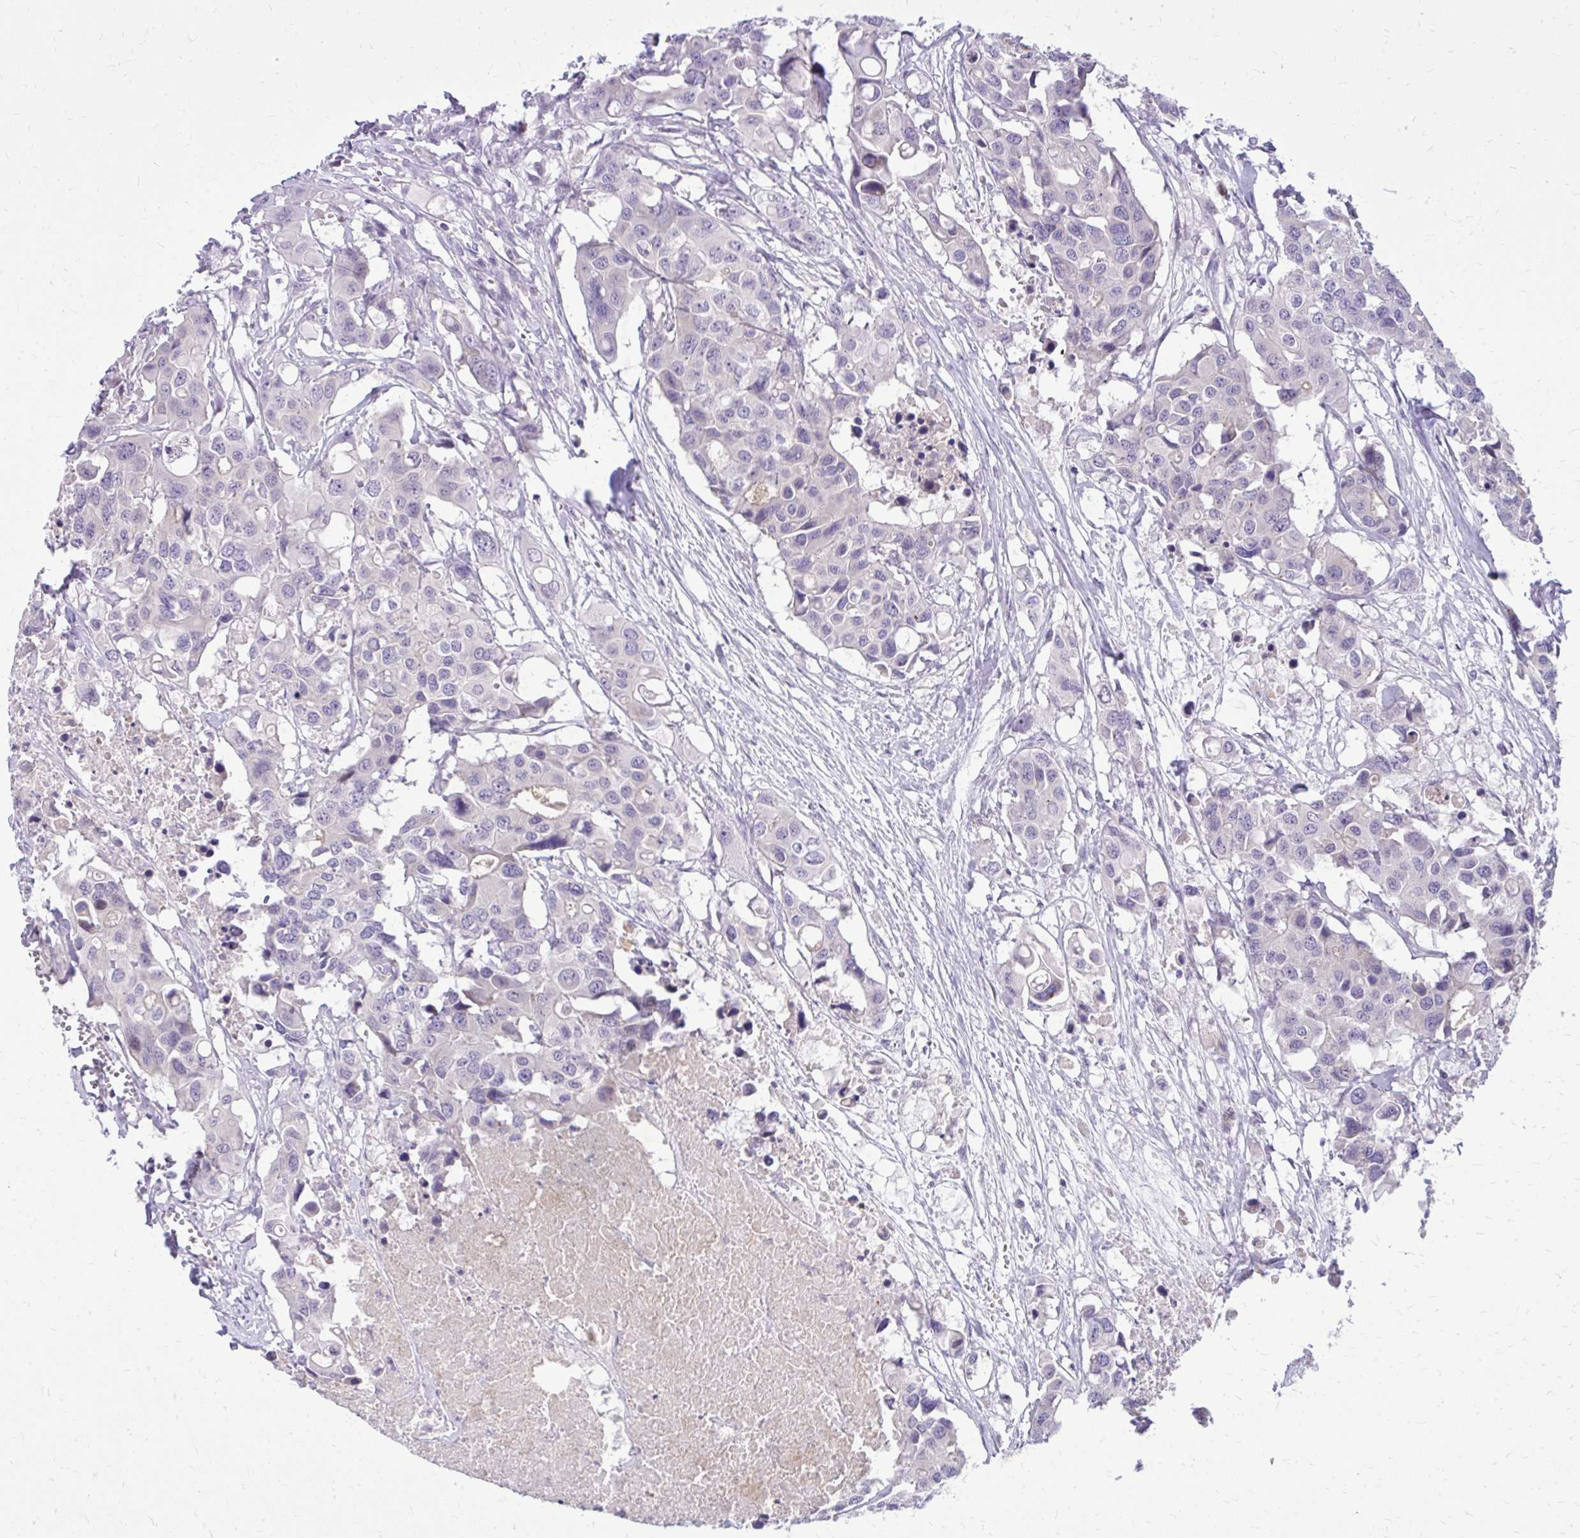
{"staining": {"intensity": "negative", "quantity": "none", "location": "none"}, "tissue": "colorectal cancer", "cell_type": "Tumor cells", "image_type": "cancer", "snomed": [{"axis": "morphology", "description": "Adenocarcinoma, NOS"}, {"axis": "topography", "description": "Colon"}], "caption": "Tumor cells show no significant protein positivity in adenocarcinoma (colorectal). Brightfield microscopy of IHC stained with DAB (3,3'-diaminobenzidine) (brown) and hematoxylin (blue), captured at high magnification.", "gene": "DPY19L1", "patient": {"sex": "male", "age": 77}}